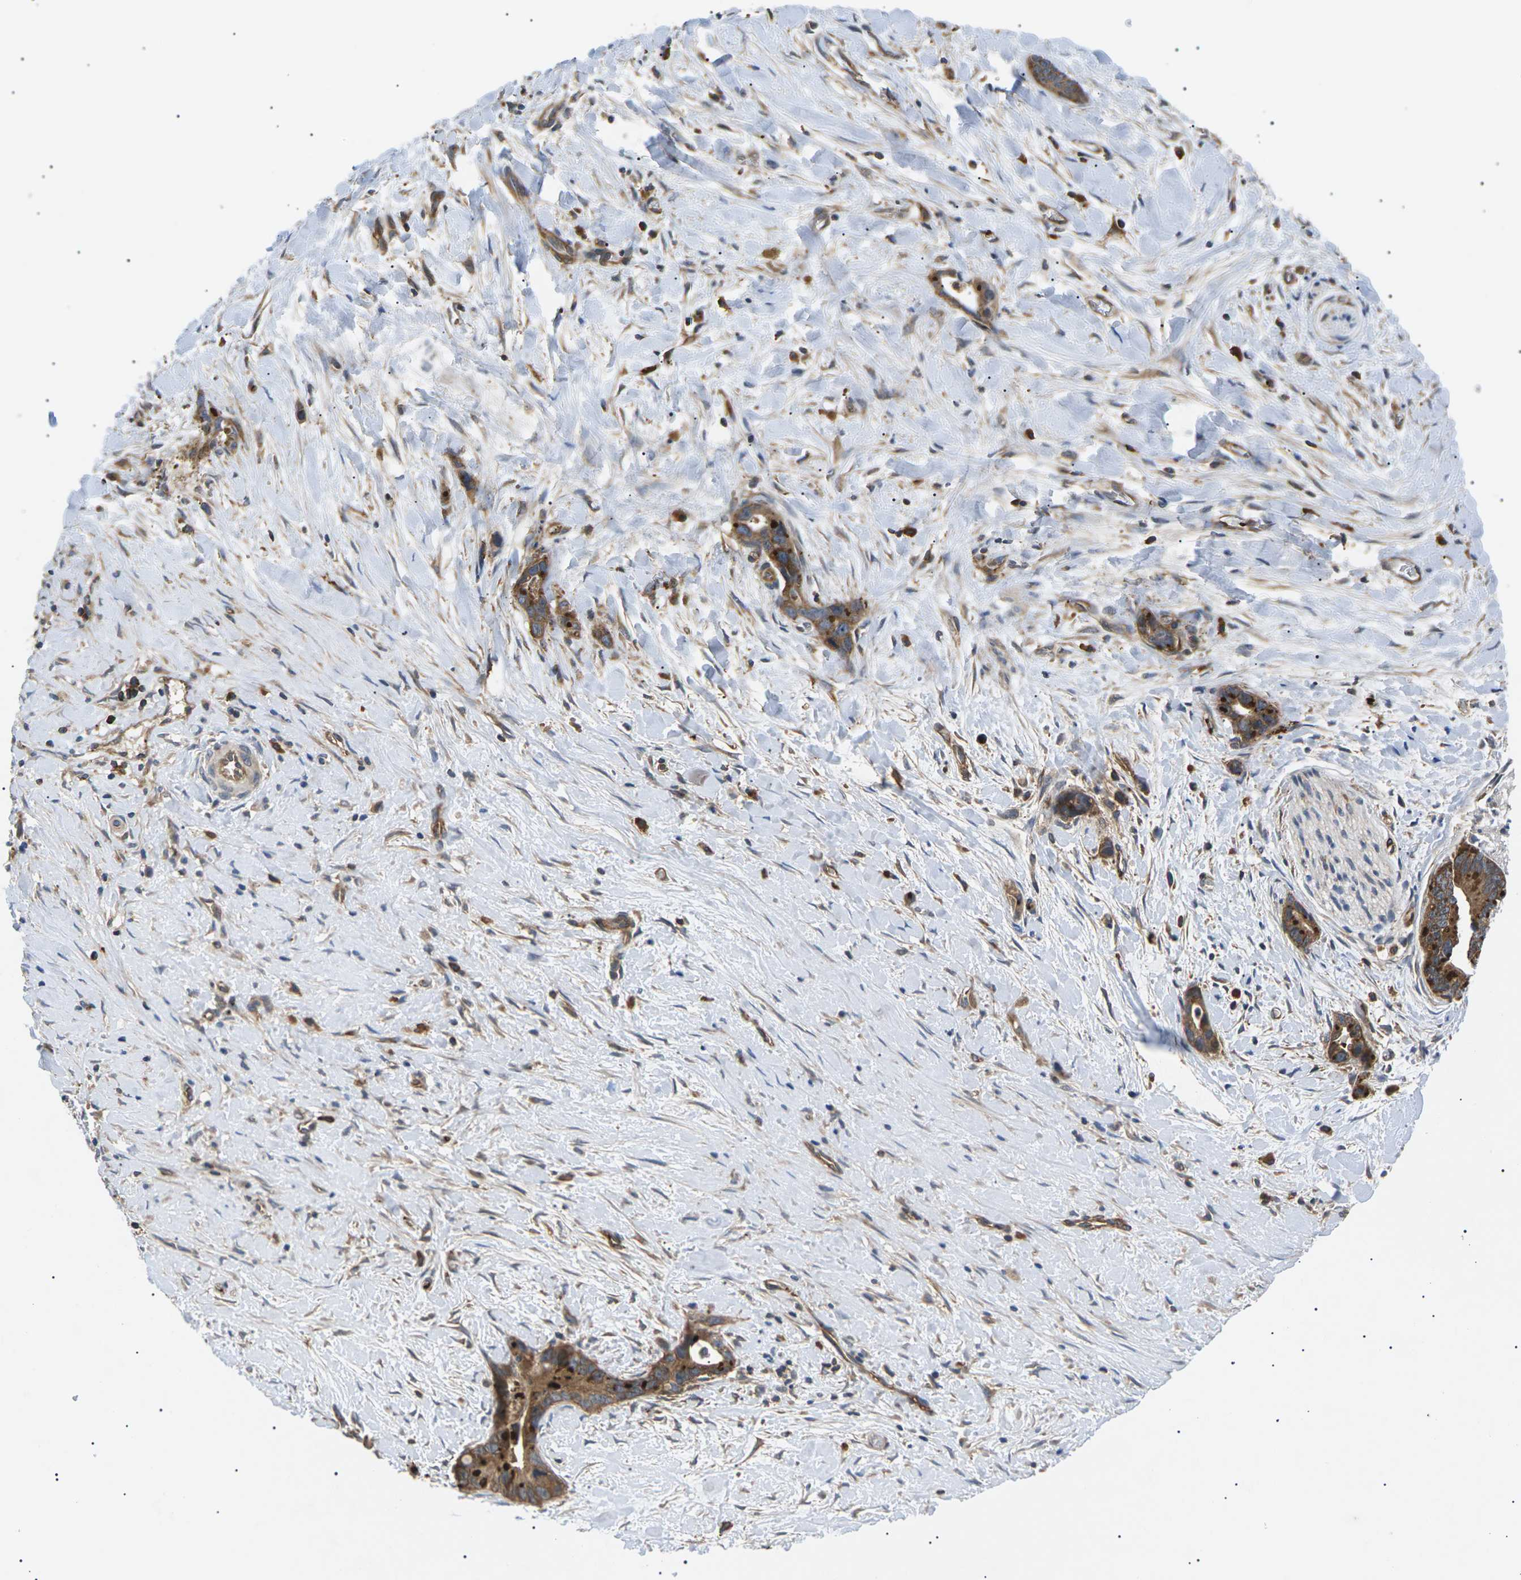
{"staining": {"intensity": "moderate", "quantity": ">75%", "location": "cytoplasmic/membranous"}, "tissue": "liver cancer", "cell_type": "Tumor cells", "image_type": "cancer", "snomed": [{"axis": "morphology", "description": "Cholangiocarcinoma"}, {"axis": "topography", "description": "Liver"}], "caption": "A brown stain shows moderate cytoplasmic/membranous positivity of a protein in cholangiocarcinoma (liver) tumor cells.", "gene": "TMTC4", "patient": {"sex": "female", "age": 55}}